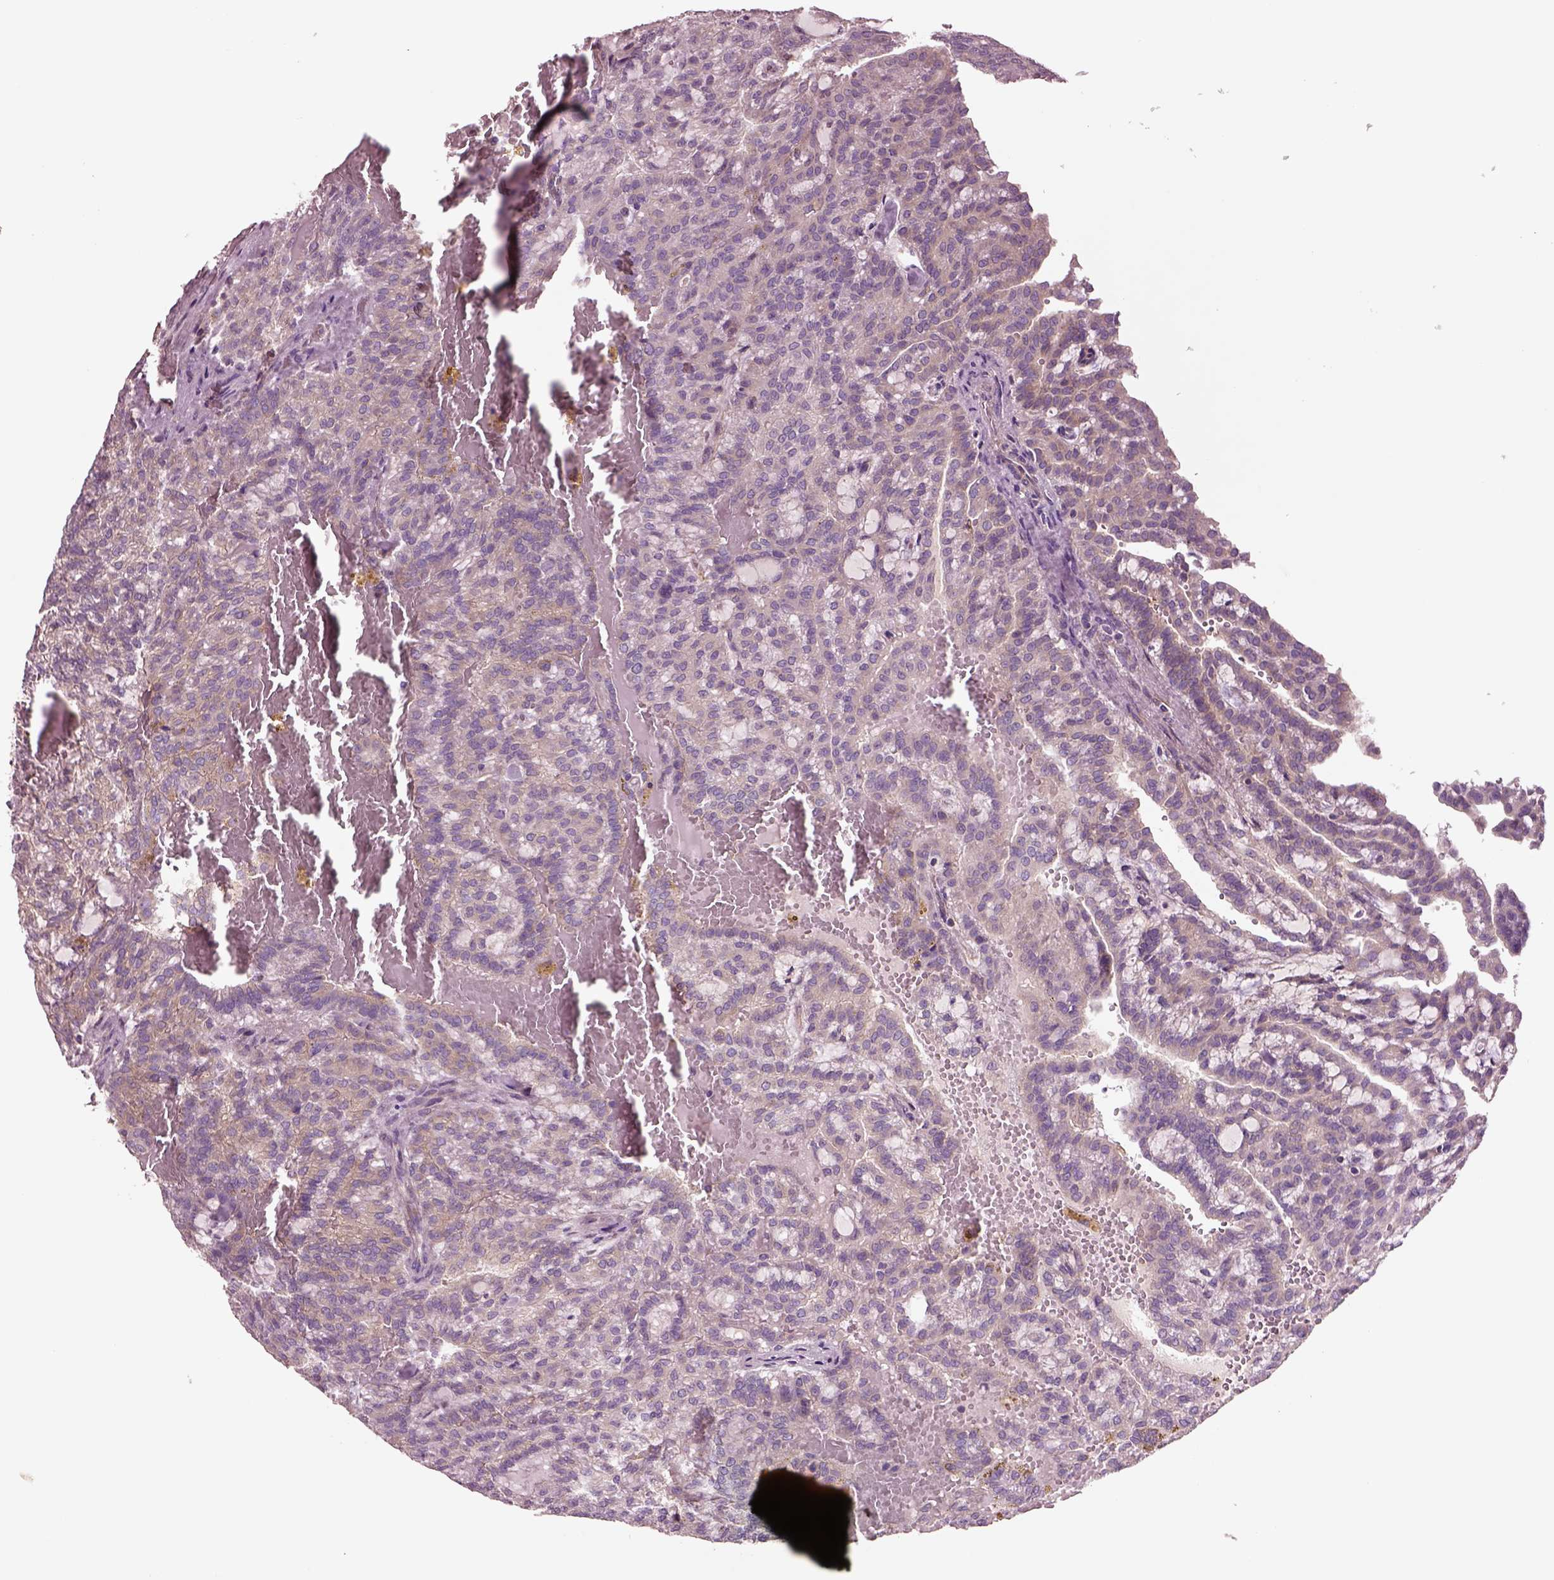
{"staining": {"intensity": "weak", "quantity": ">75%", "location": "cytoplasmic/membranous"}, "tissue": "renal cancer", "cell_type": "Tumor cells", "image_type": "cancer", "snomed": [{"axis": "morphology", "description": "Adenocarcinoma, NOS"}, {"axis": "topography", "description": "Kidney"}], "caption": "Human adenocarcinoma (renal) stained with a protein marker demonstrates weak staining in tumor cells.", "gene": "SEC23A", "patient": {"sex": "male", "age": 63}}